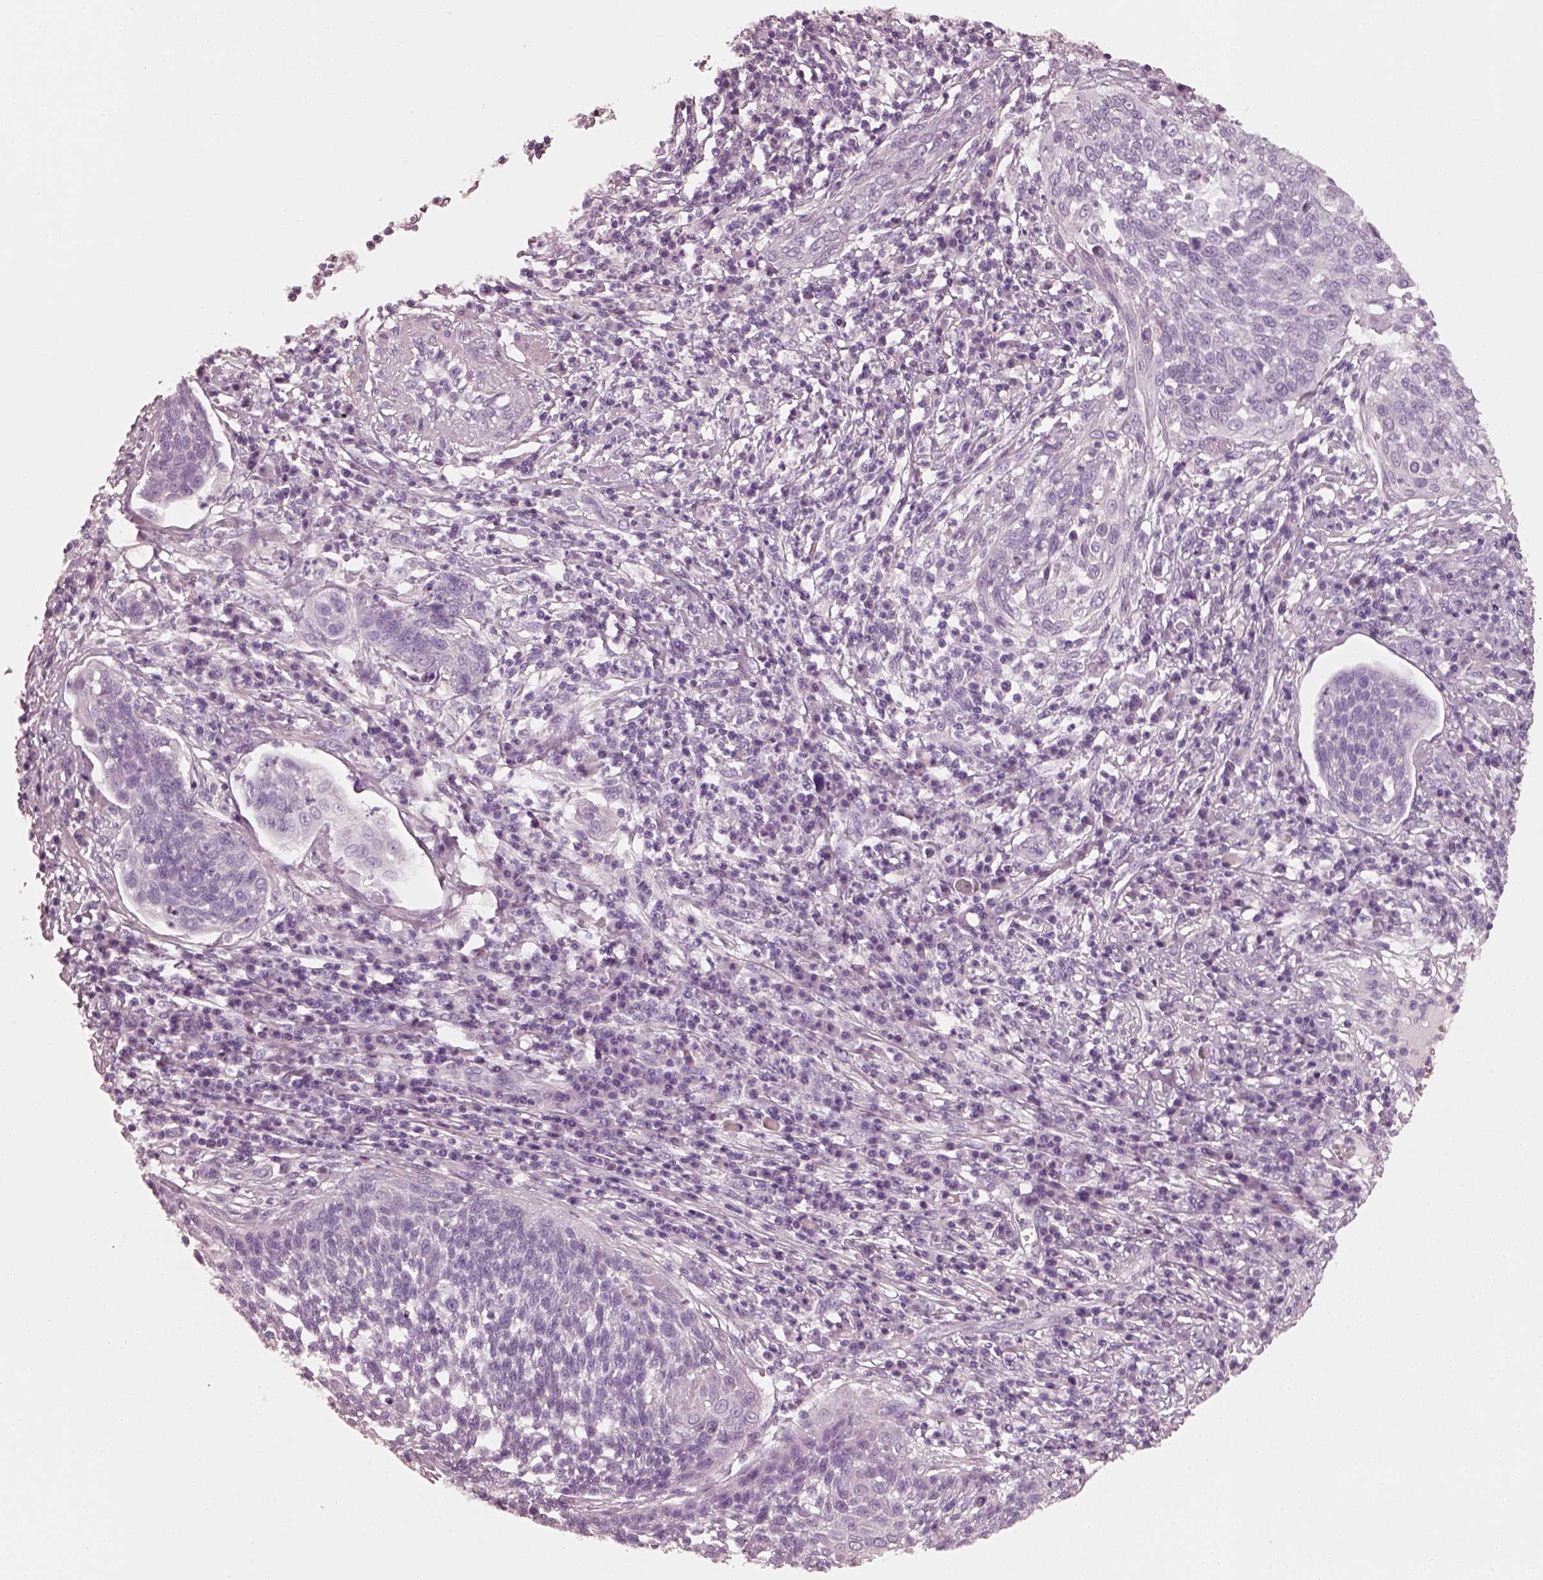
{"staining": {"intensity": "negative", "quantity": "none", "location": "none"}, "tissue": "cervical cancer", "cell_type": "Tumor cells", "image_type": "cancer", "snomed": [{"axis": "morphology", "description": "Squamous cell carcinoma, NOS"}, {"axis": "topography", "description": "Cervix"}], "caption": "Immunohistochemical staining of human cervical cancer reveals no significant positivity in tumor cells.", "gene": "RS1", "patient": {"sex": "female", "age": 34}}